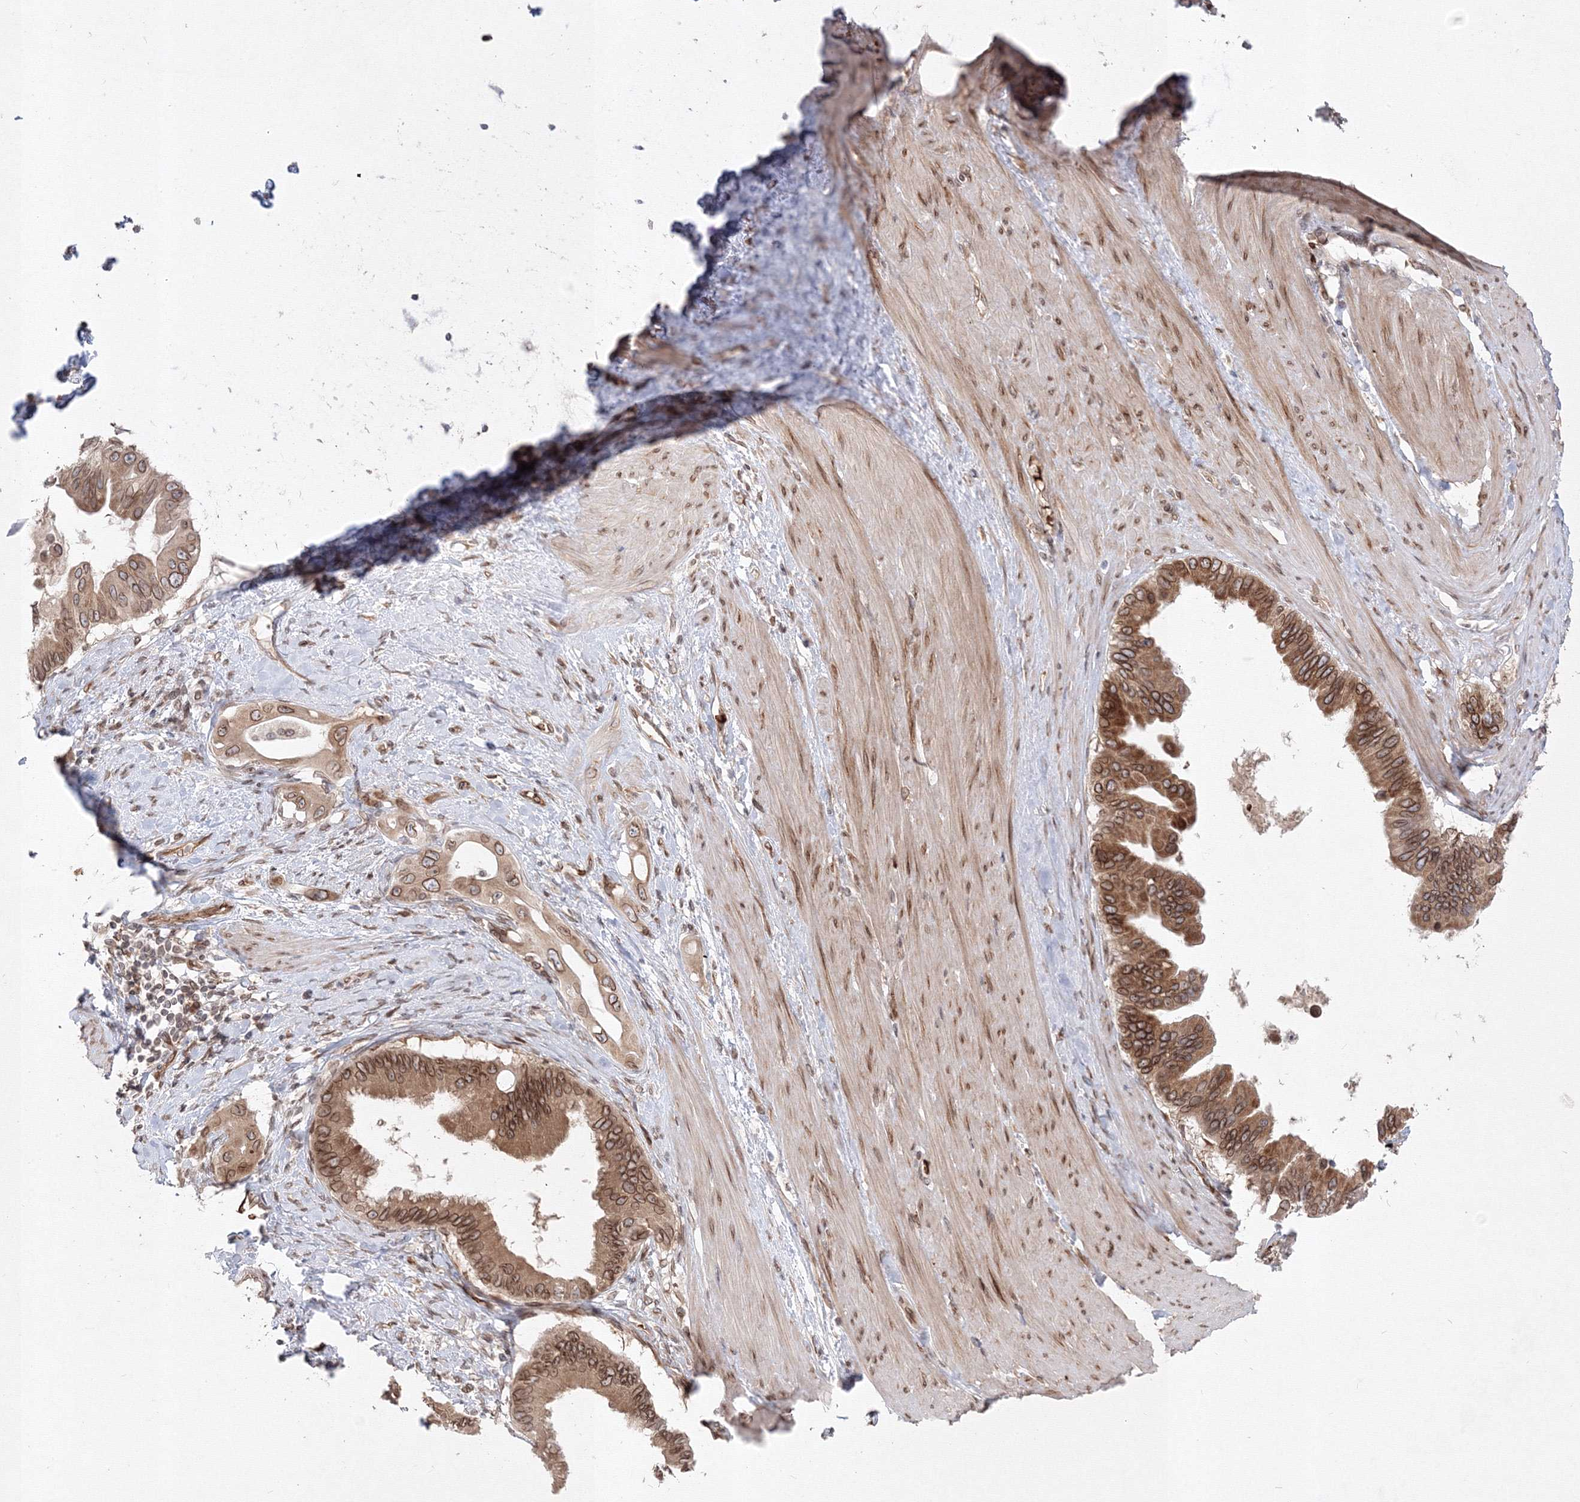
{"staining": {"intensity": "moderate", "quantity": ">75%", "location": "cytoplasmic/membranous,nuclear"}, "tissue": "pancreatic cancer", "cell_type": "Tumor cells", "image_type": "cancer", "snomed": [{"axis": "morphology", "description": "Adenocarcinoma, NOS"}, {"axis": "topography", "description": "Pancreas"}], "caption": "Moderate cytoplasmic/membranous and nuclear expression is identified in about >75% of tumor cells in pancreatic cancer.", "gene": "DNAJB2", "patient": {"sex": "female", "age": 56}}